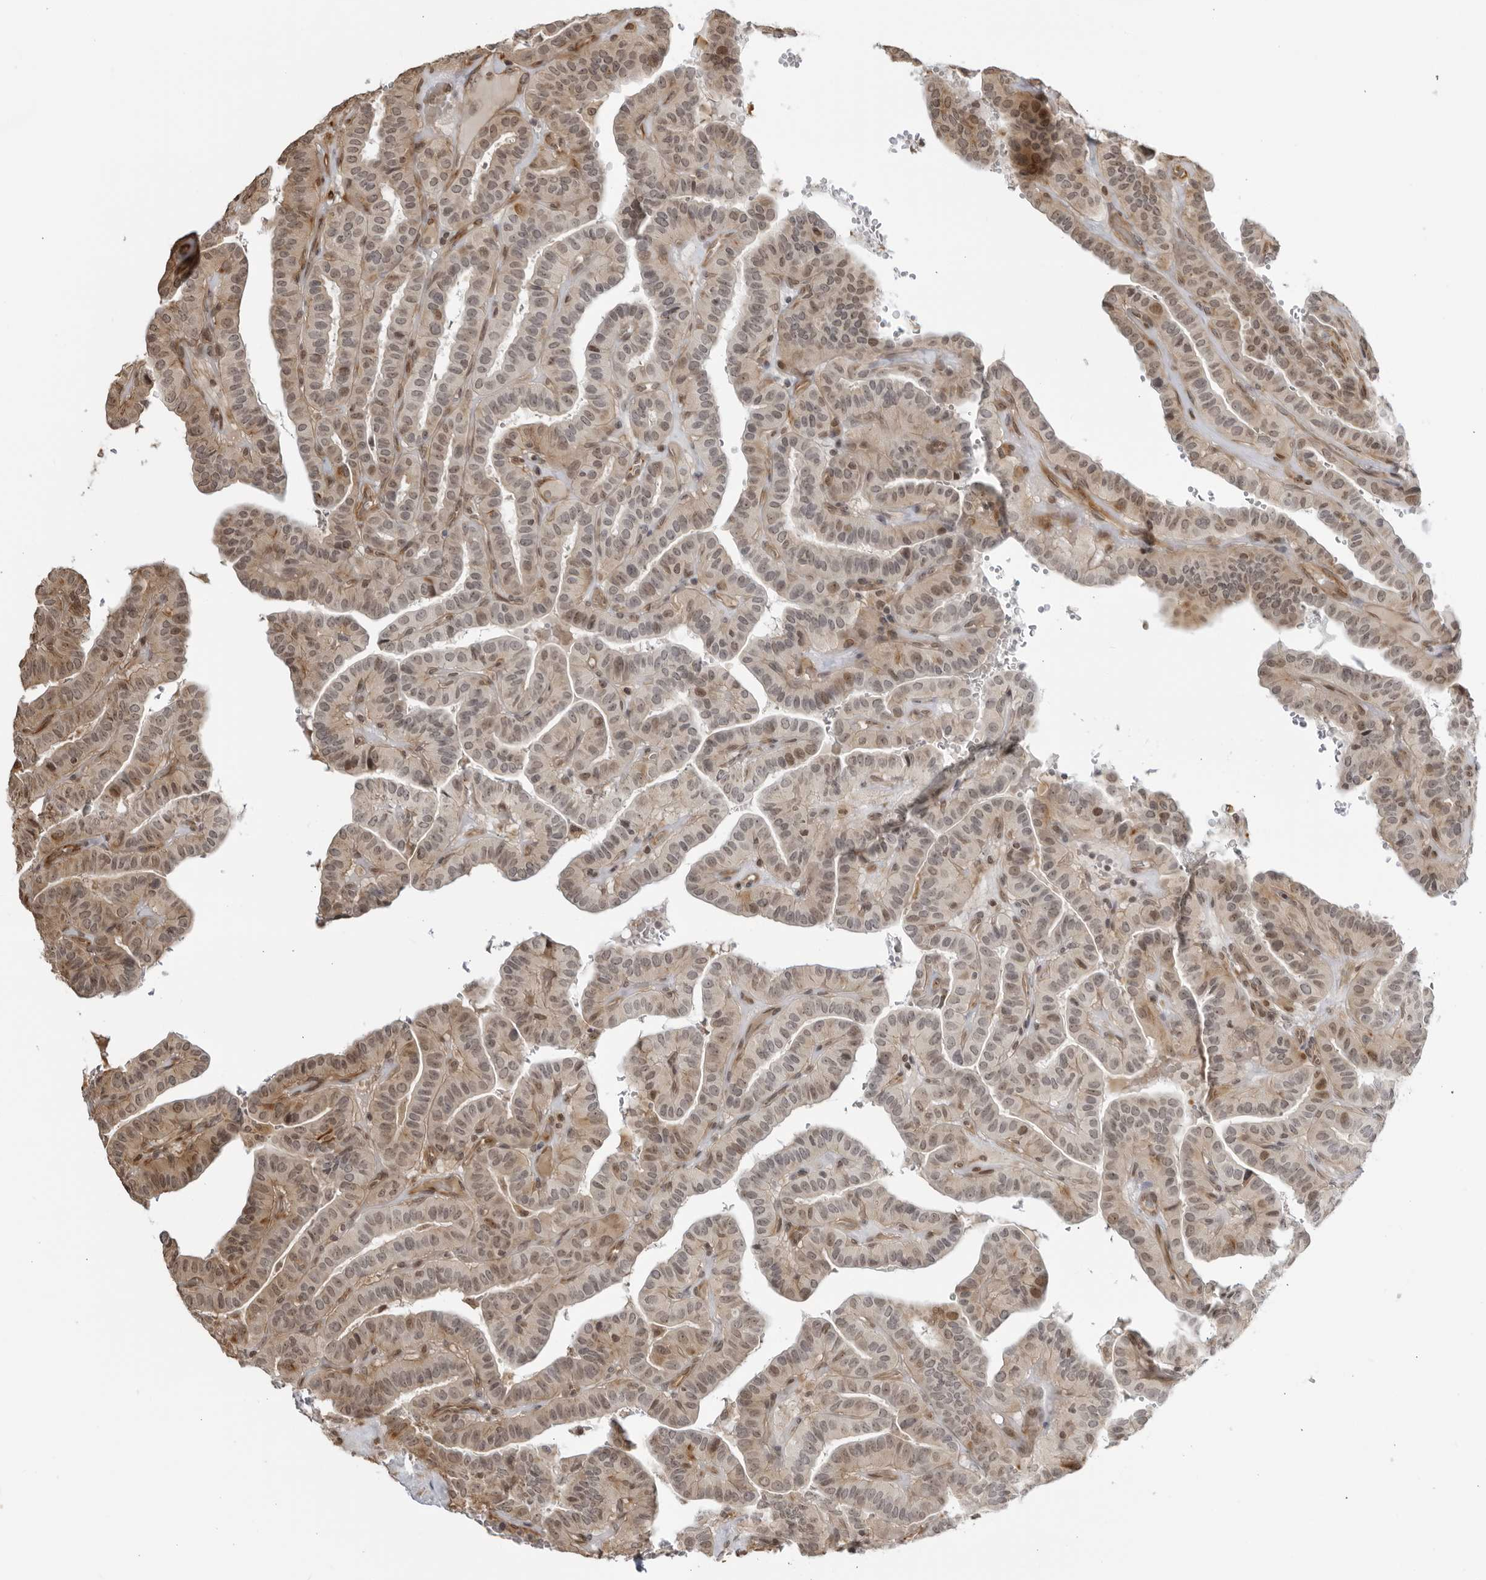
{"staining": {"intensity": "moderate", "quantity": "<25%", "location": "cytoplasmic/membranous,nuclear"}, "tissue": "thyroid cancer", "cell_type": "Tumor cells", "image_type": "cancer", "snomed": [{"axis": "morphology", "description": "Papillary adenocarcinoma, NOS"}, {"axis": "topography", "description": "Thyroid gland"}], "caption": "This is an image of IHC staining of thyroid cancer, which shows moderate positivity in the cytoplasmic/membranous and nuclear of tumor cells.", "gene": "TCF21", "patient": {"sex": "male", "age": 77}}